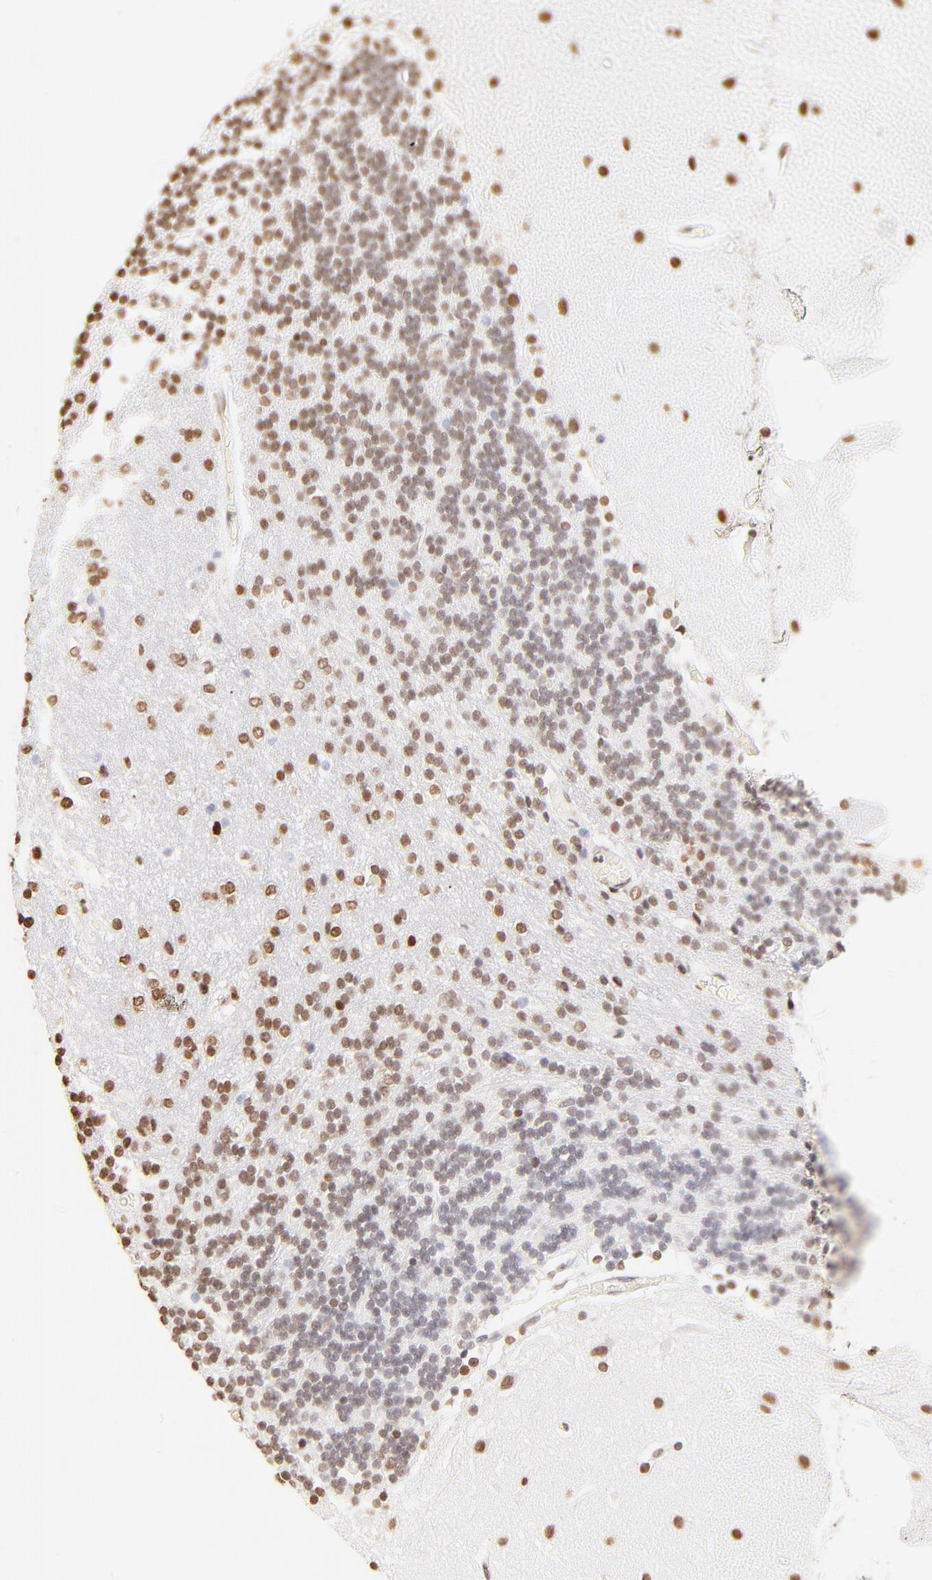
{"staining": {"intensity": "moderate", "quantity": "25%-75%", "location": "nuclear"}, "tissue": "cerebellum", "cell_type": "Cells in granular layer", "image_type": "normal", "snomed": [{"axis": "morphology", "description": "Normal tissue, NOS"}, {"axis": "topography", "description": "Cerebellum"}], "caption": "Protein expression analysis of normal cerebellum shows moderate nuclear positivity in about 25%-75% of cells in granular layer.", "gene": "ZNF540", "patient": {"sex": "female", "age": 54}}